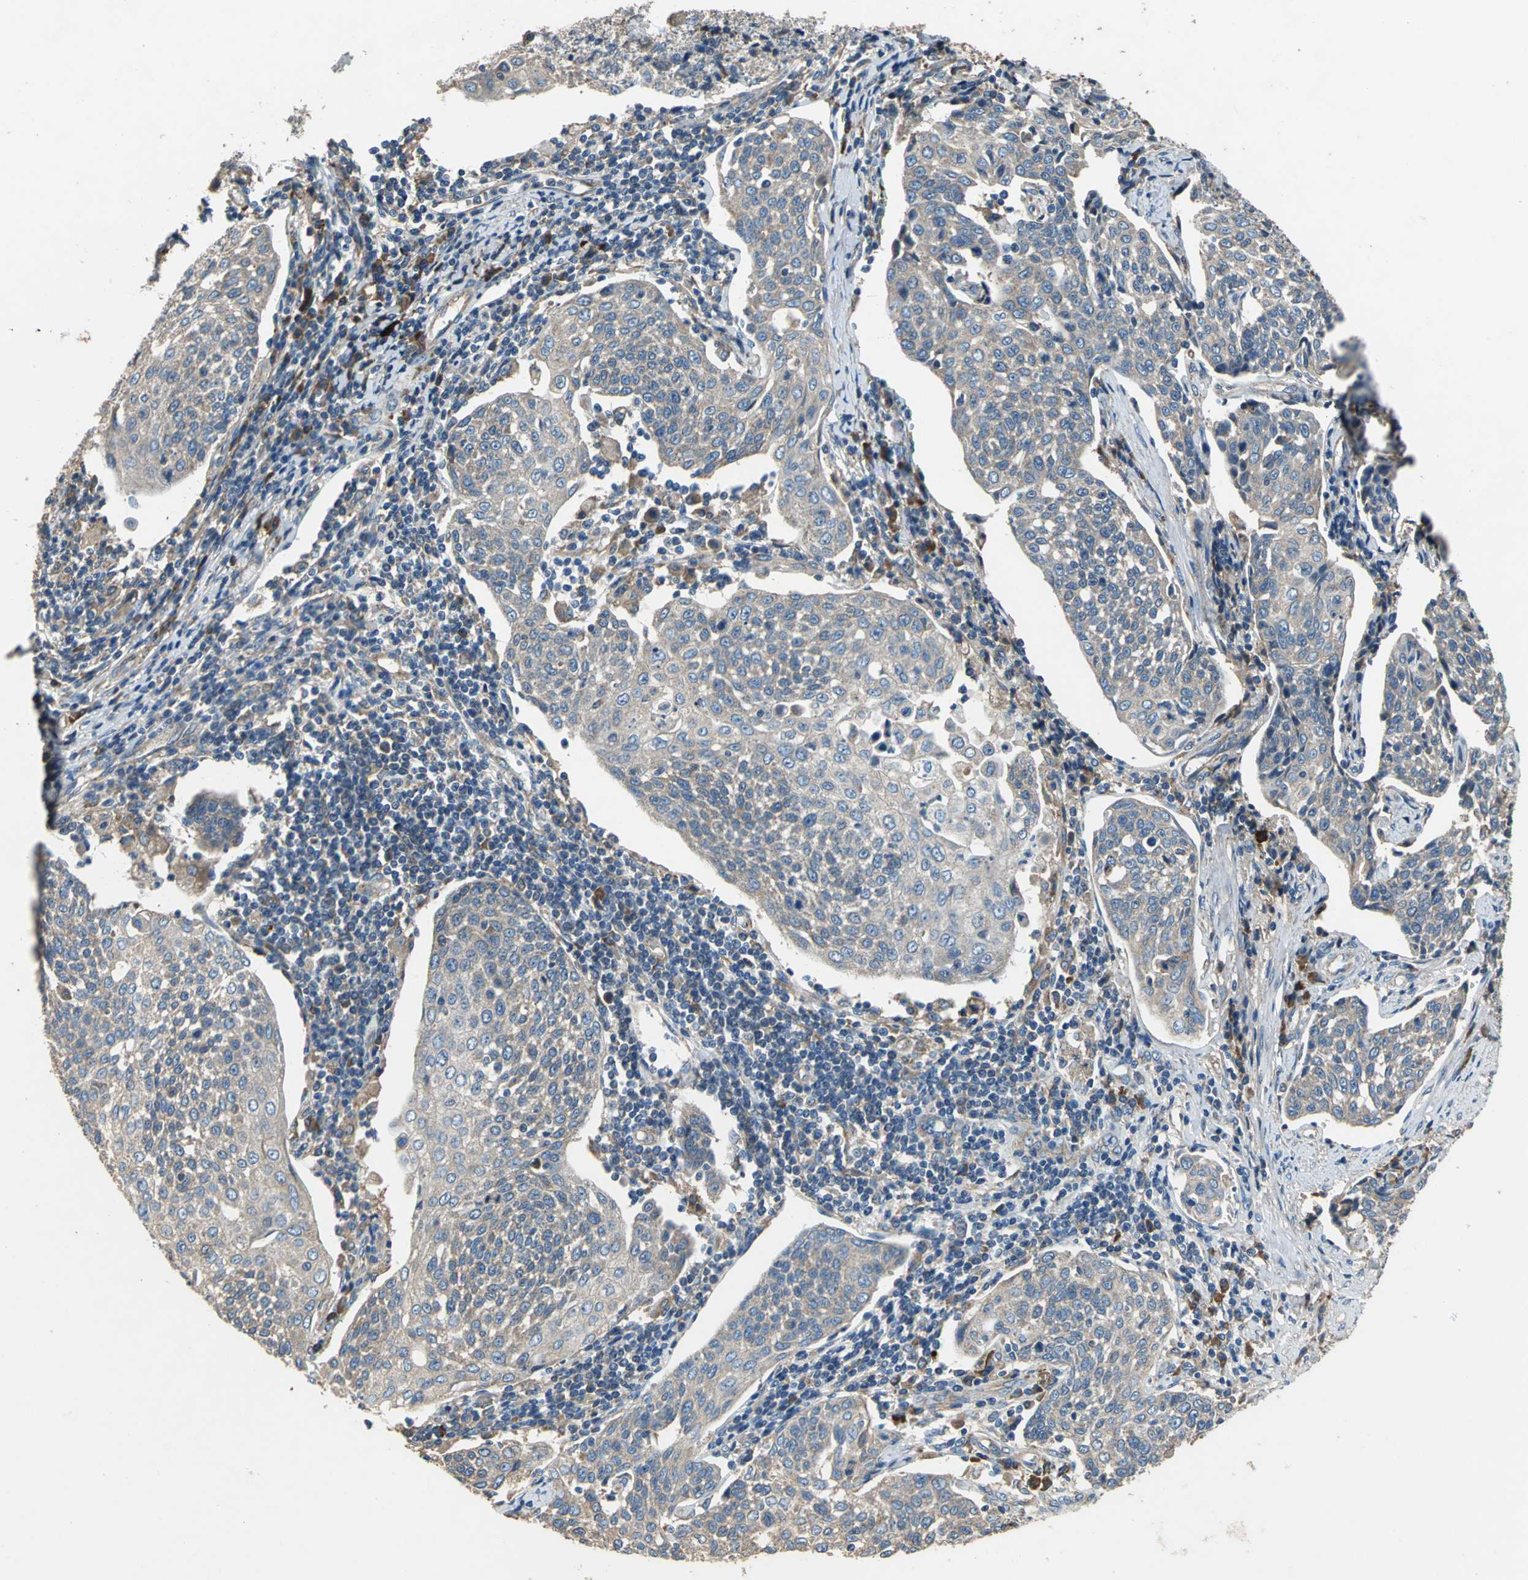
{"staining": {"intensity": "weak", "quantity": ">75%", "location": "cytoplasmic/membranous"}, "tissue": "cervical cancer", "cell_type": "Tumor cells", "image_type": "cancer", "snomed": [{"axis": "morphology", "description": "Squamous cell carcinoma, NOS"}, {"axis": "topography", "description": "Cervix"}], "caption": "Protein analysis of cervical cancer (squamous cell carcinoma) tissue reveals weak cytoplasmic/membranous positivity in about >75% of tumor cells.", "gene": "HEPH", "patient": {"sex": "female", "age": 34}}